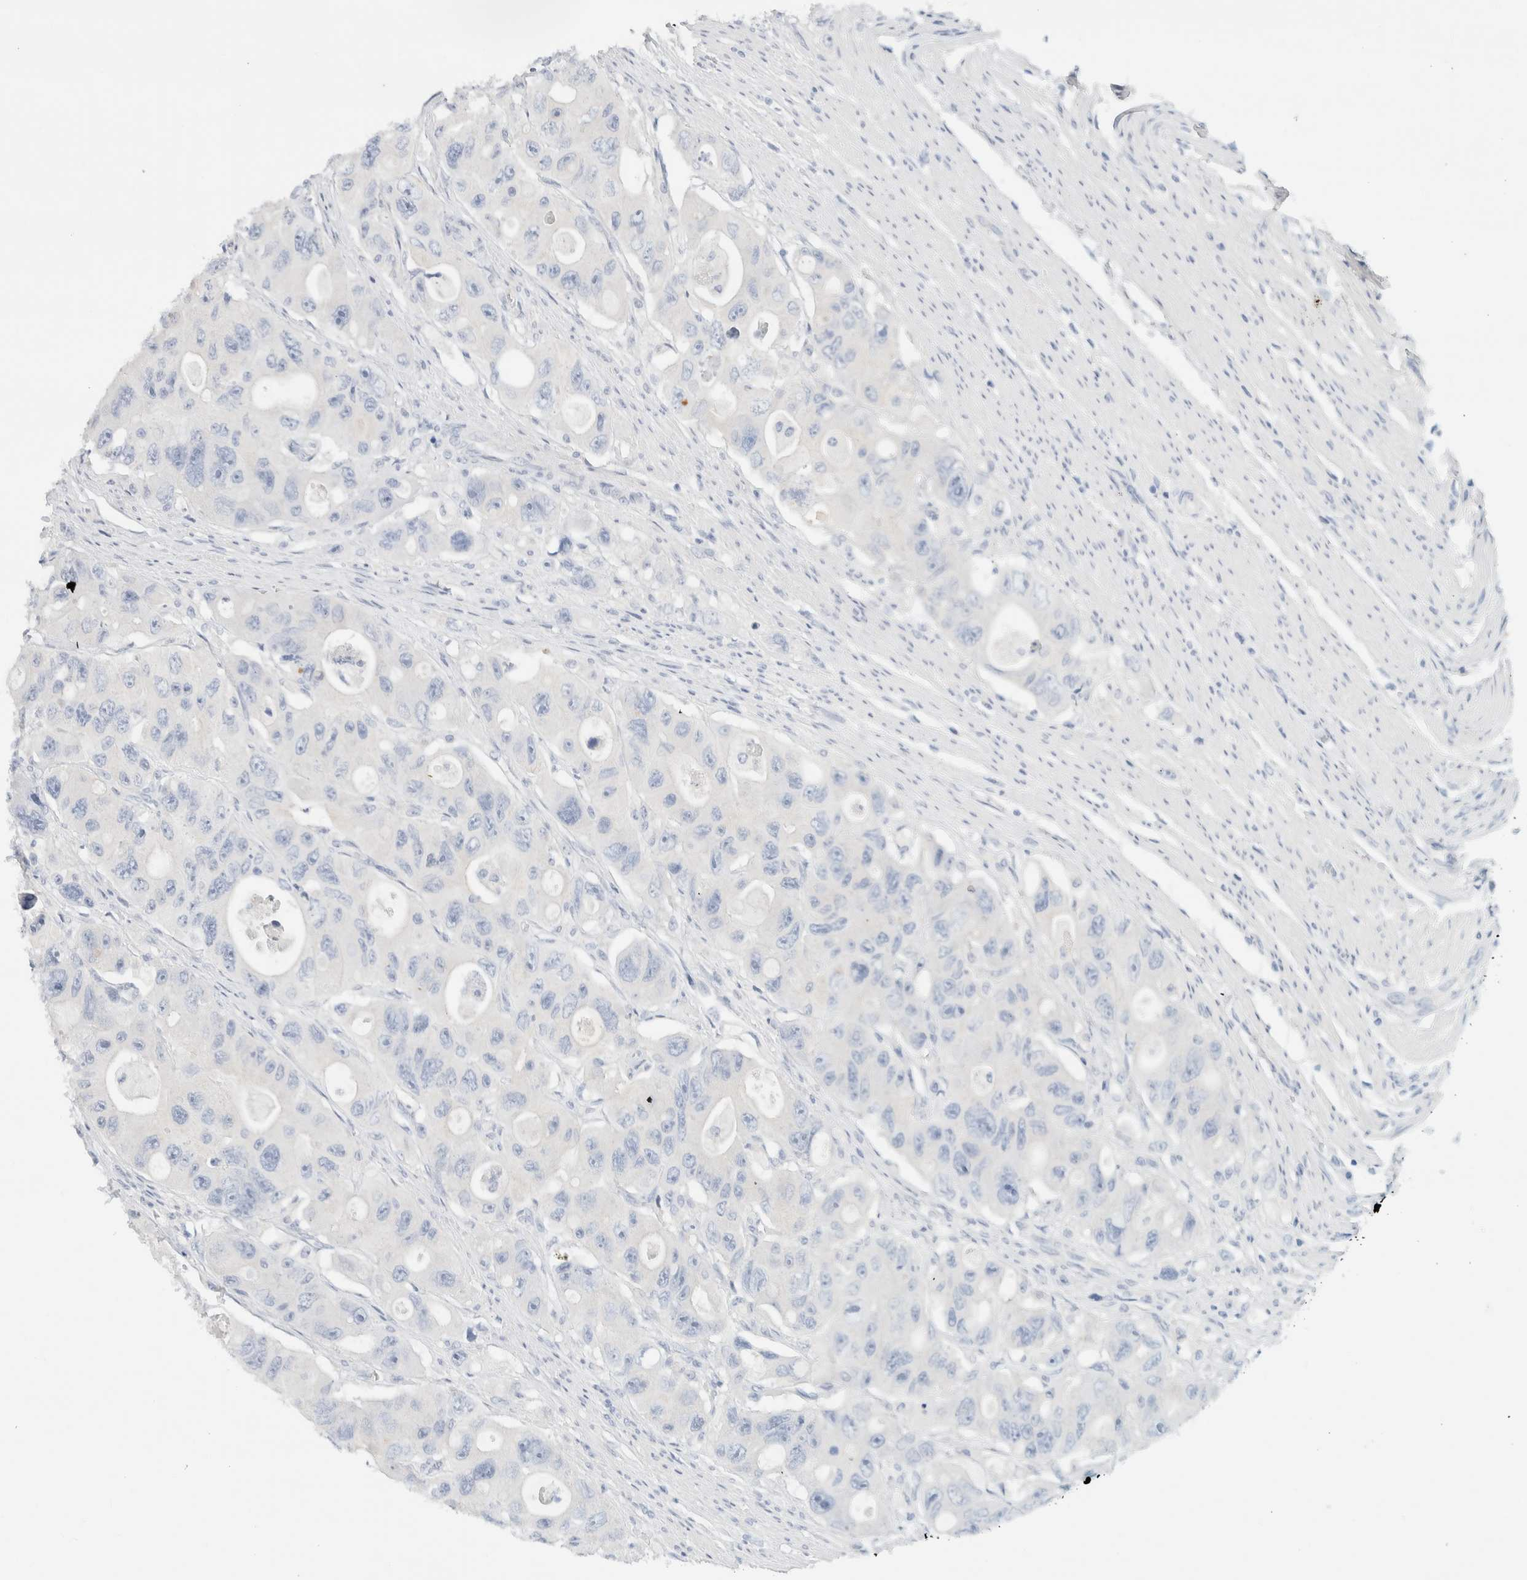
{"staining": {"intensity": "negative", "quantity": "none", "location": "none"}, "tissue": "colorectal cancer", "cell_type": "Tumor cells", "image_type": "cancer", "snomed": [{"axis": "morphology", "description": "Adenocarcinoma, NOS"}, {"axis": "topography", "description": "Colon"}], "caption": "This is a image of immunohistochemistry staining of adenocarcinoma (colorectal), which shows no expression in tumor cells.", "gene": "ALOX12B", "patient": {"sex": "female", "age": 46}}